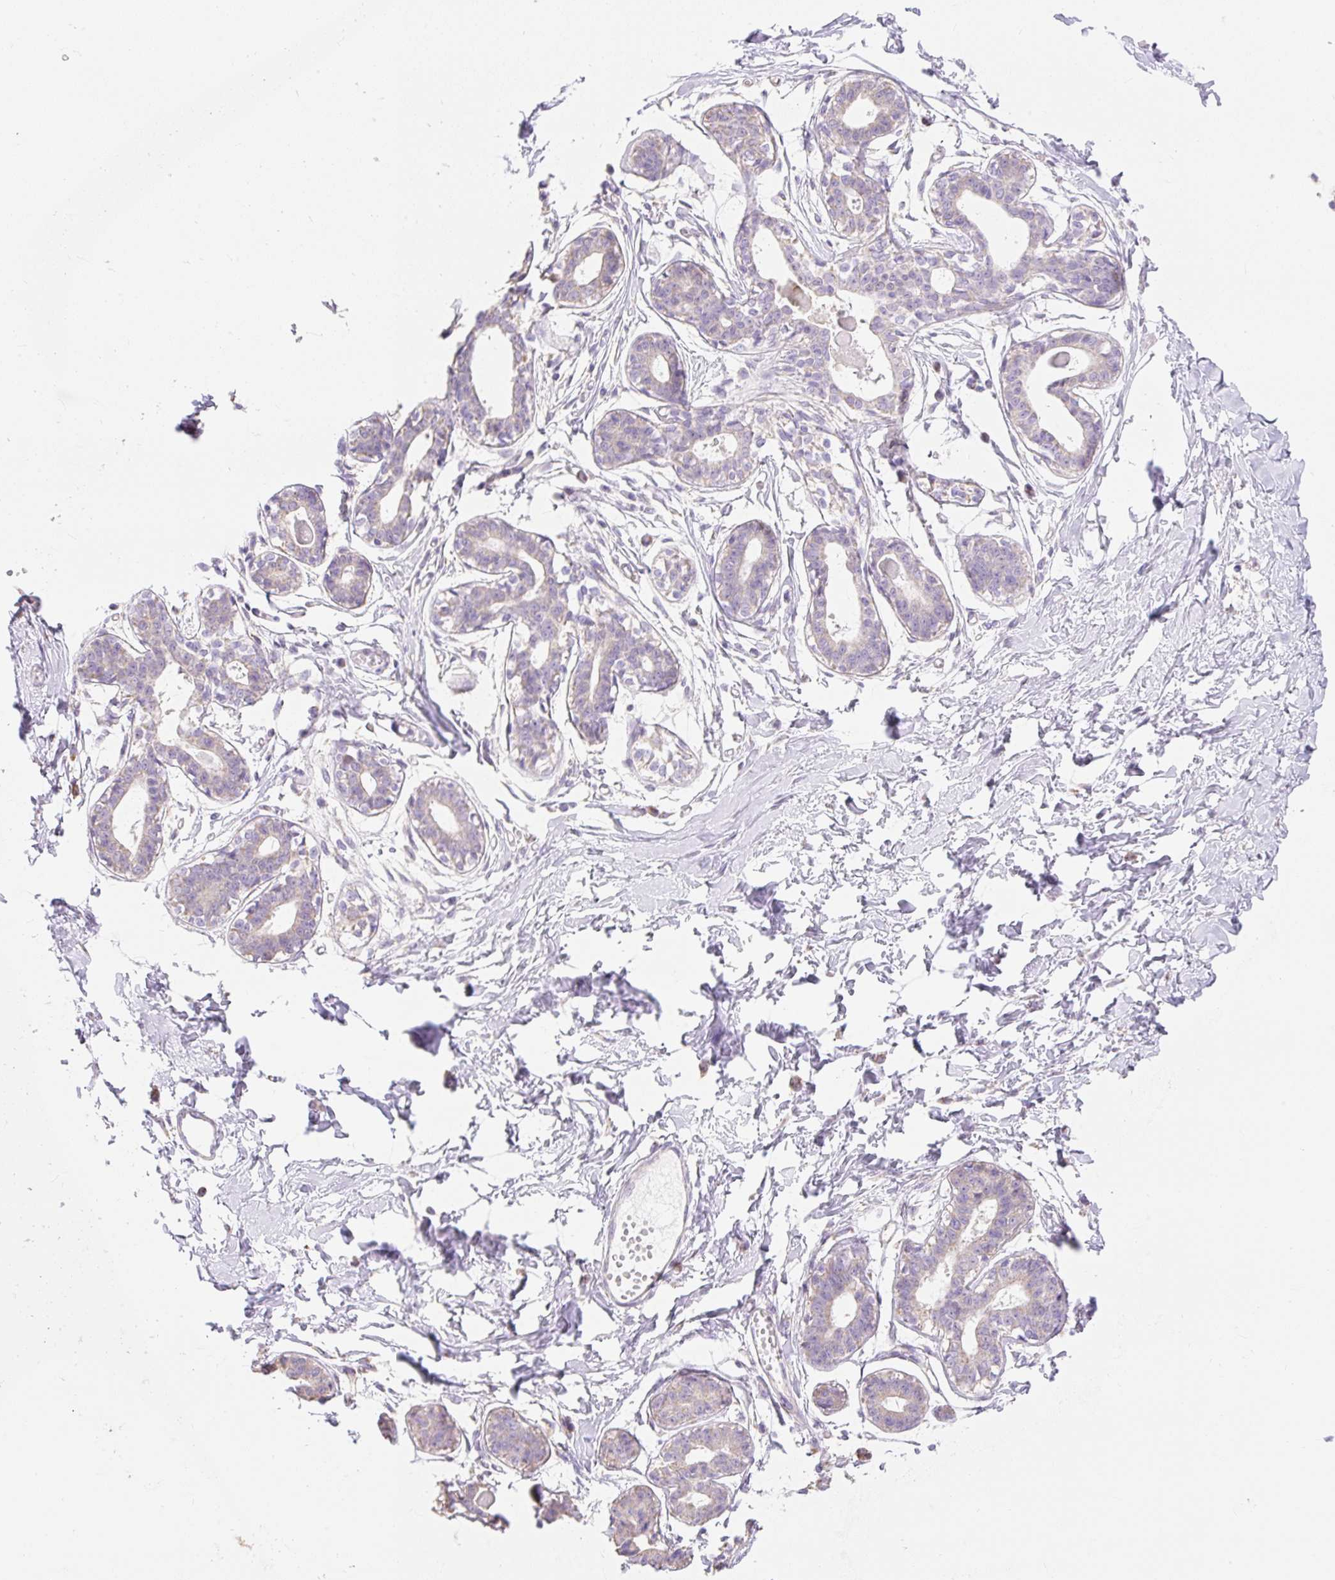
{"staining": {"intensity": "negative", "quantity": "none", "location": "none"}, "tissue": "breast", "cell_type": "Adipocytes", "image_type": "normal", "snomed": [{"axis": "morphology", "description": "Normal tissue, NOS"}, {"axis": "topography", "description": "Breast"}], "caption": "Breast stained for a protein using IHC exhibits no staining adipocytes.", "gene": "DHX35", "patient": {"sex": "female", "age": 45}}